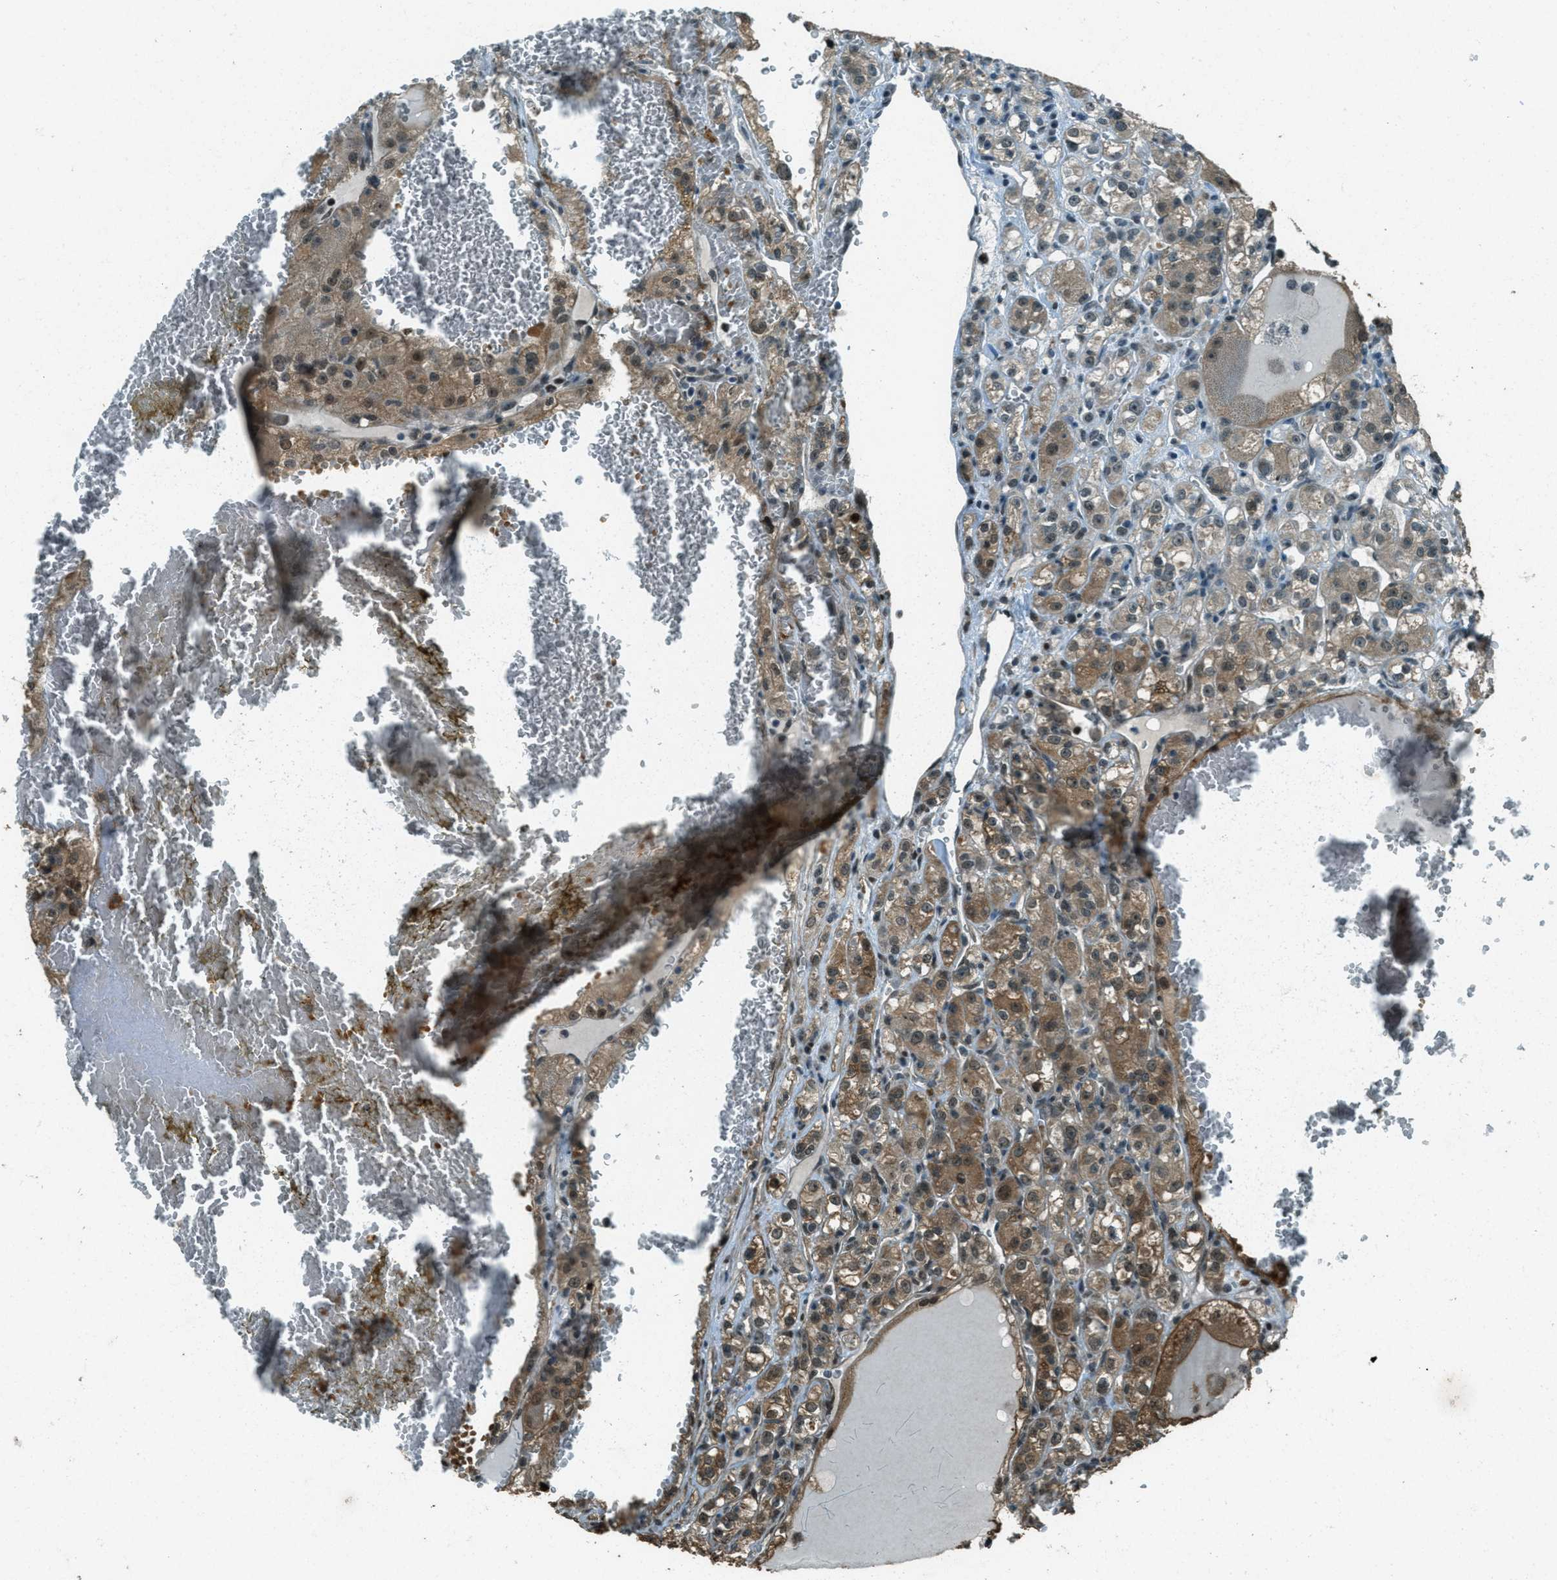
{"staining": {"intensity": "moderate", "quantity": "25%-75%", "location": "cytoplasmic/membranous"}, "tissue": "renal cancer", "cell_type": "Tumor cells", "image_type": "cancer", "snomed": [{"axis": "morphology", "description": "Normal tissue, NOS"}, {"axis": "morphology", "description": "Adenocarcinoma, NOS"}, {"axis": "topography", "description": "Kidney"}], "caption": "Protein staining reveals moderate cytoplasmic/membranous expression in about 25%-75% of tumor cells in renal cancer (adenocarcinoma). The protein is stained brown, and the nuclei are stained in blue (DAB IHC with brightfield microscopy, high magnification).", "gene": "TARDBP", "patient": {"sex": "male", "age": 61}}